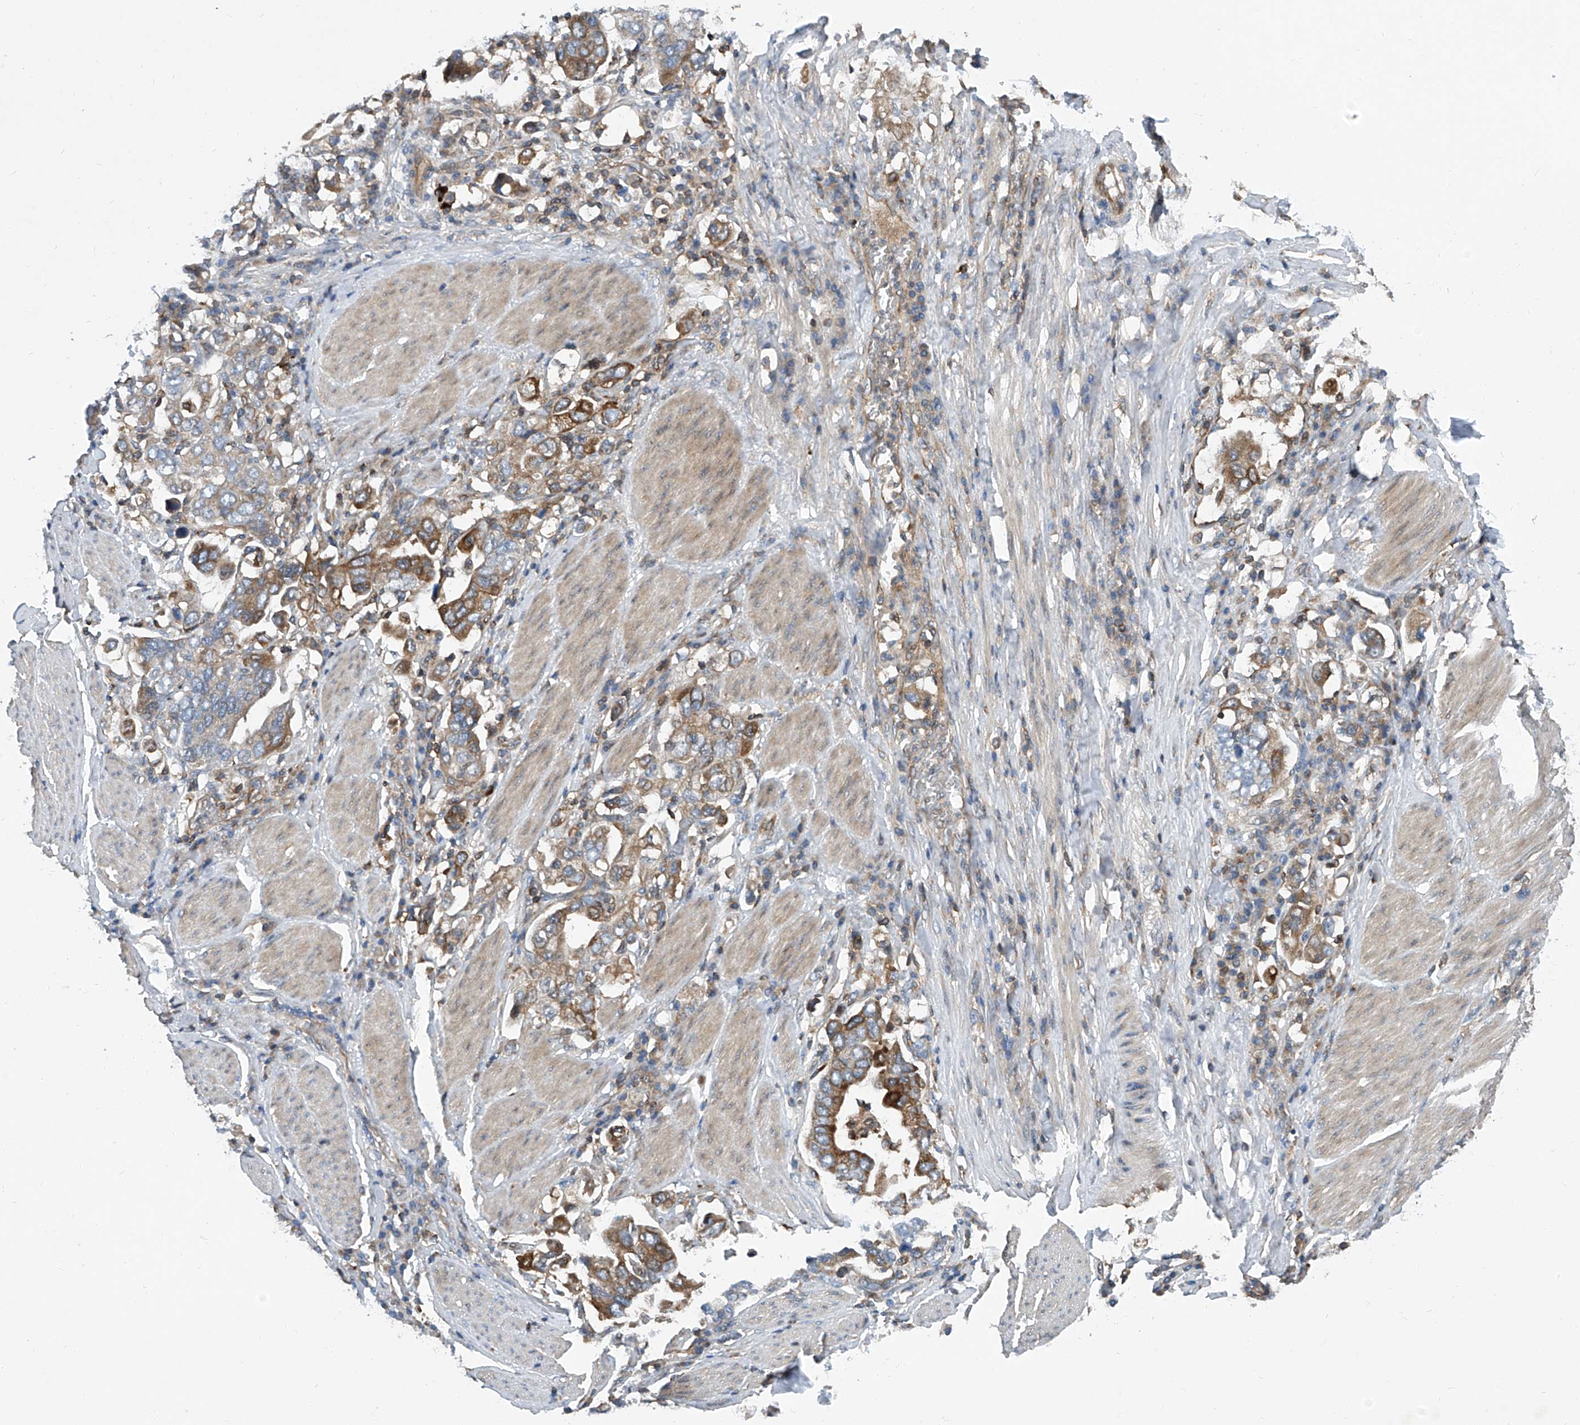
{"staining": {"intensity": "moderate", "quantity": "25%-75%", "location": "cytoplasmic/membranous"}, "tissue": "stomach cancer", "cell_type": "Tumor cells", "image_type": "cancer", "snomed": [{"axis": "morphology", "description": "Adenocarcinoma, NOS"}, {"axis": "topography", "description": "Stomach, upper"}], "caption": "IHC of stomach cancer (adenocarcinoma) displays medium levels of moderate cytoplasmic/membranous staining in approximately 25%-75% of tumor cells.", "gene": "TRIM38", "patient": {"sex": "male", "age": 62}}